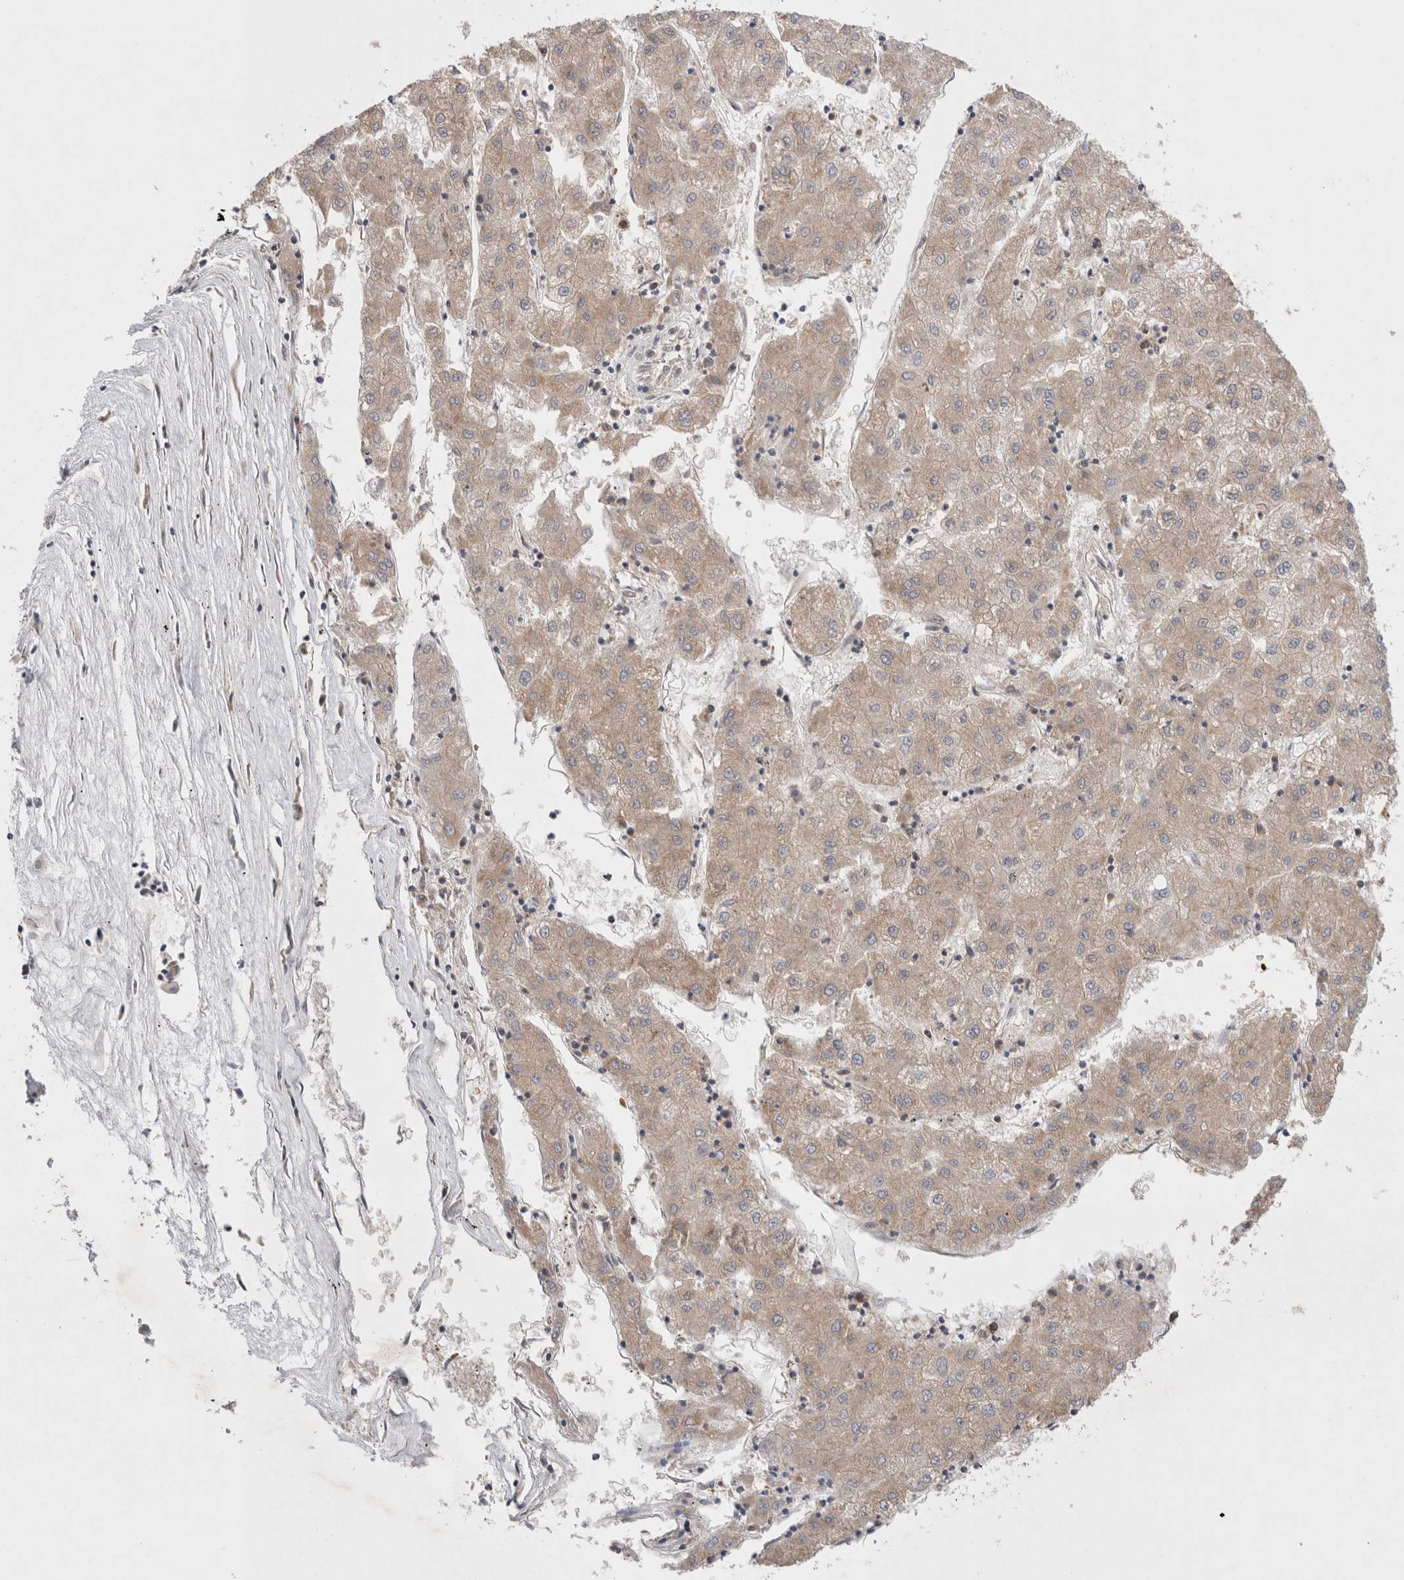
{"staining": {"intensity": "weak", "quantity": ">75%", "location": "cytoplasmic/membranous"}, "tissue": "liver cancer", "cell_type": "Tumor cells", "image_type": "cancer", "snomed": [{"axis": "morphology", "description": "Carcinoma, Hepatocellular, NOS"}, {"axis": "topography", "description": "Liver"}], "caption": "Liver cancer (hepatocellular carcinoma) tissue displays weak cytoplasmic/membranous positivity in about >75% of tumor cells, visualized by immunohistochemistry.", "gene": "EIF3E", "patient": {"sex": "male", "age": 72}}